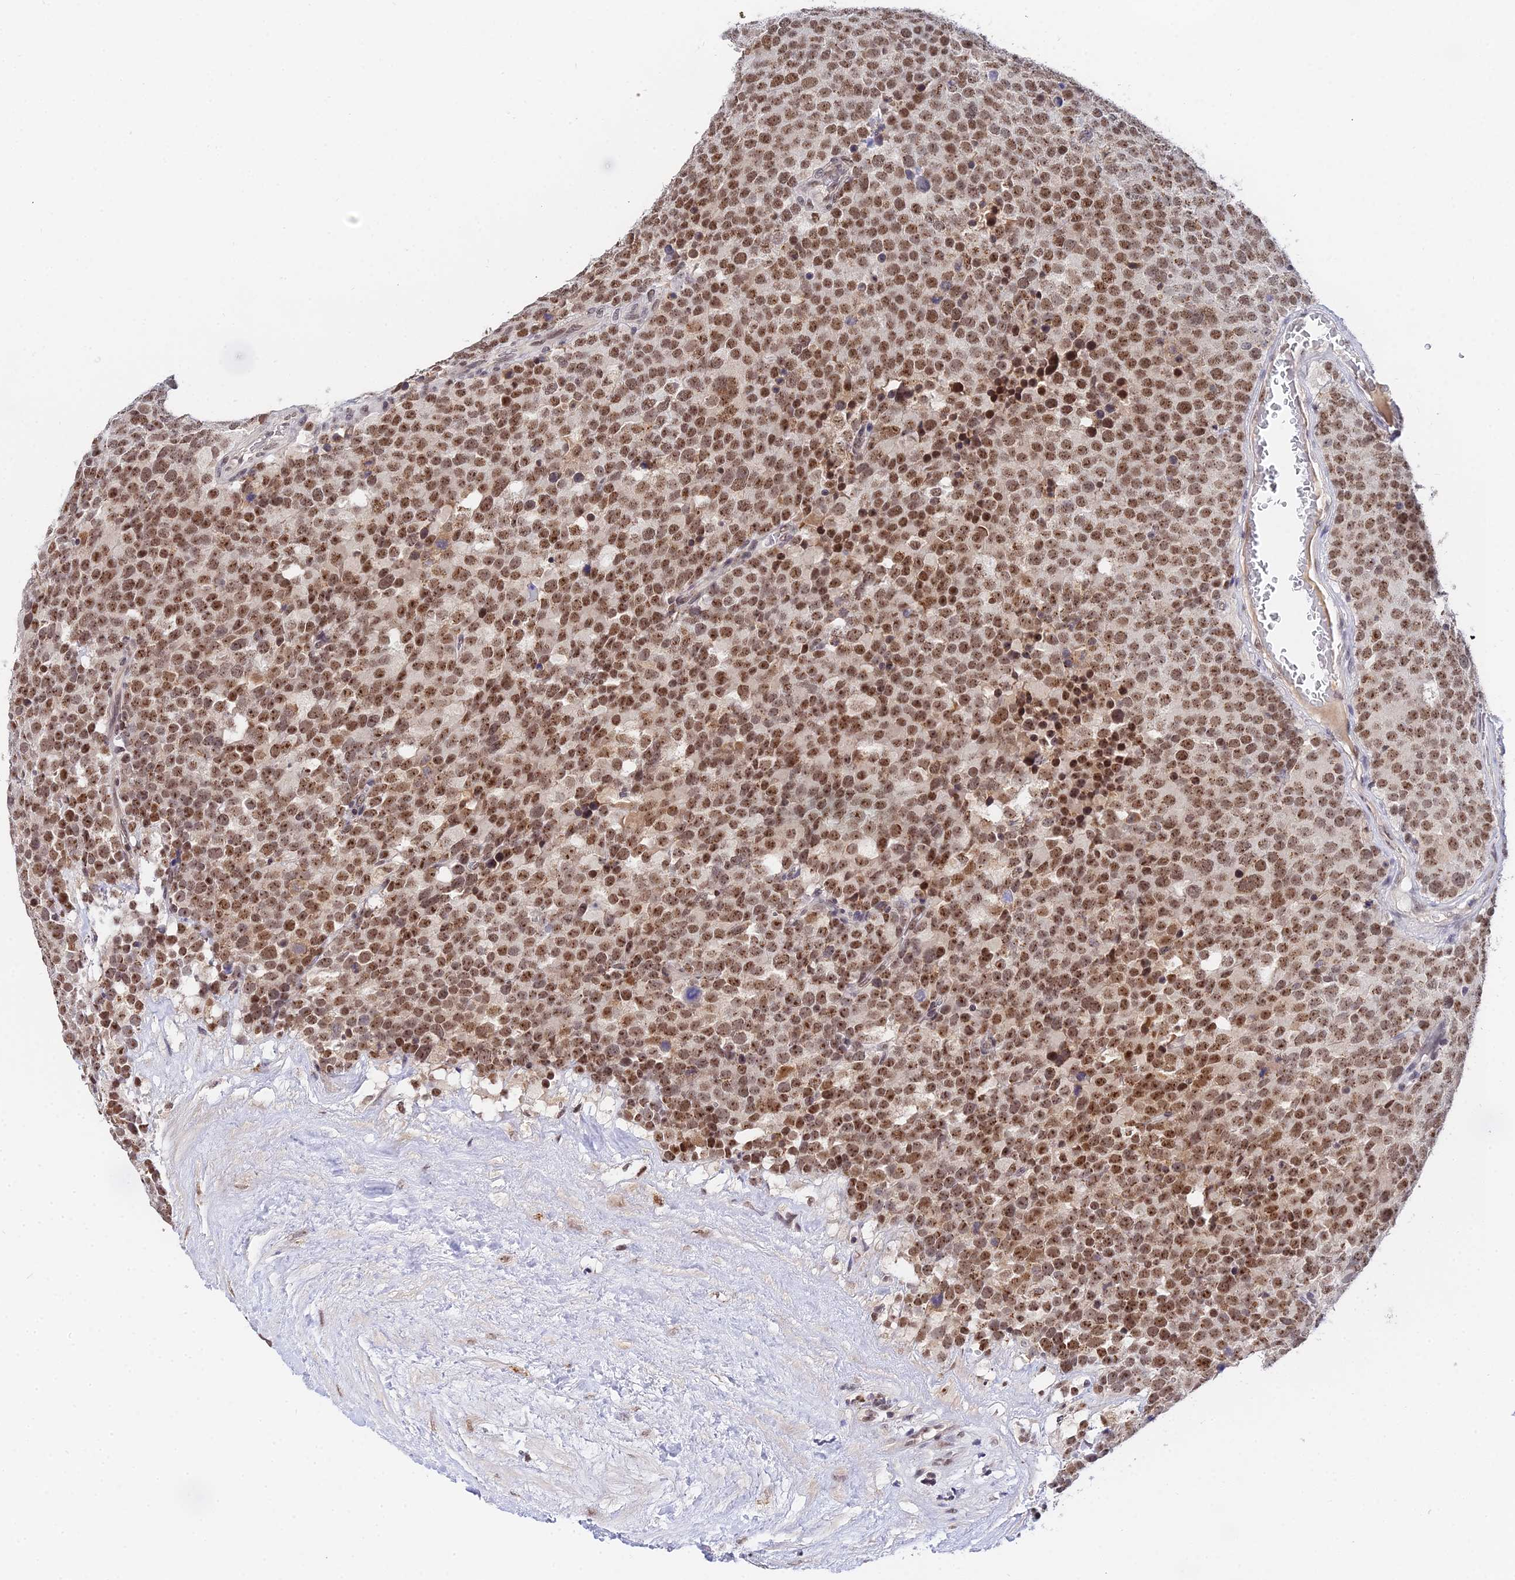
{"staining": {"intensity": "moderate", "quantity": ">75%", "location": "nuclear"}, "tissue": "testis cancer", "cell_type": "Tumor cells", "image_type": "cancer", "snomed": [{"axis": "morphology", "description": "Seminoma, NOS"}, {"axis": "topography", "description": "Testis"}], "caption": "Immunohistochemistry (IHC) (DAB) staining of human seminoma (testis) reveals moderate nuclear protein positivity in about >75% of tumor cells.", "gene": "EXOSC3", "patient": {"sex": "male", "age": 71}}